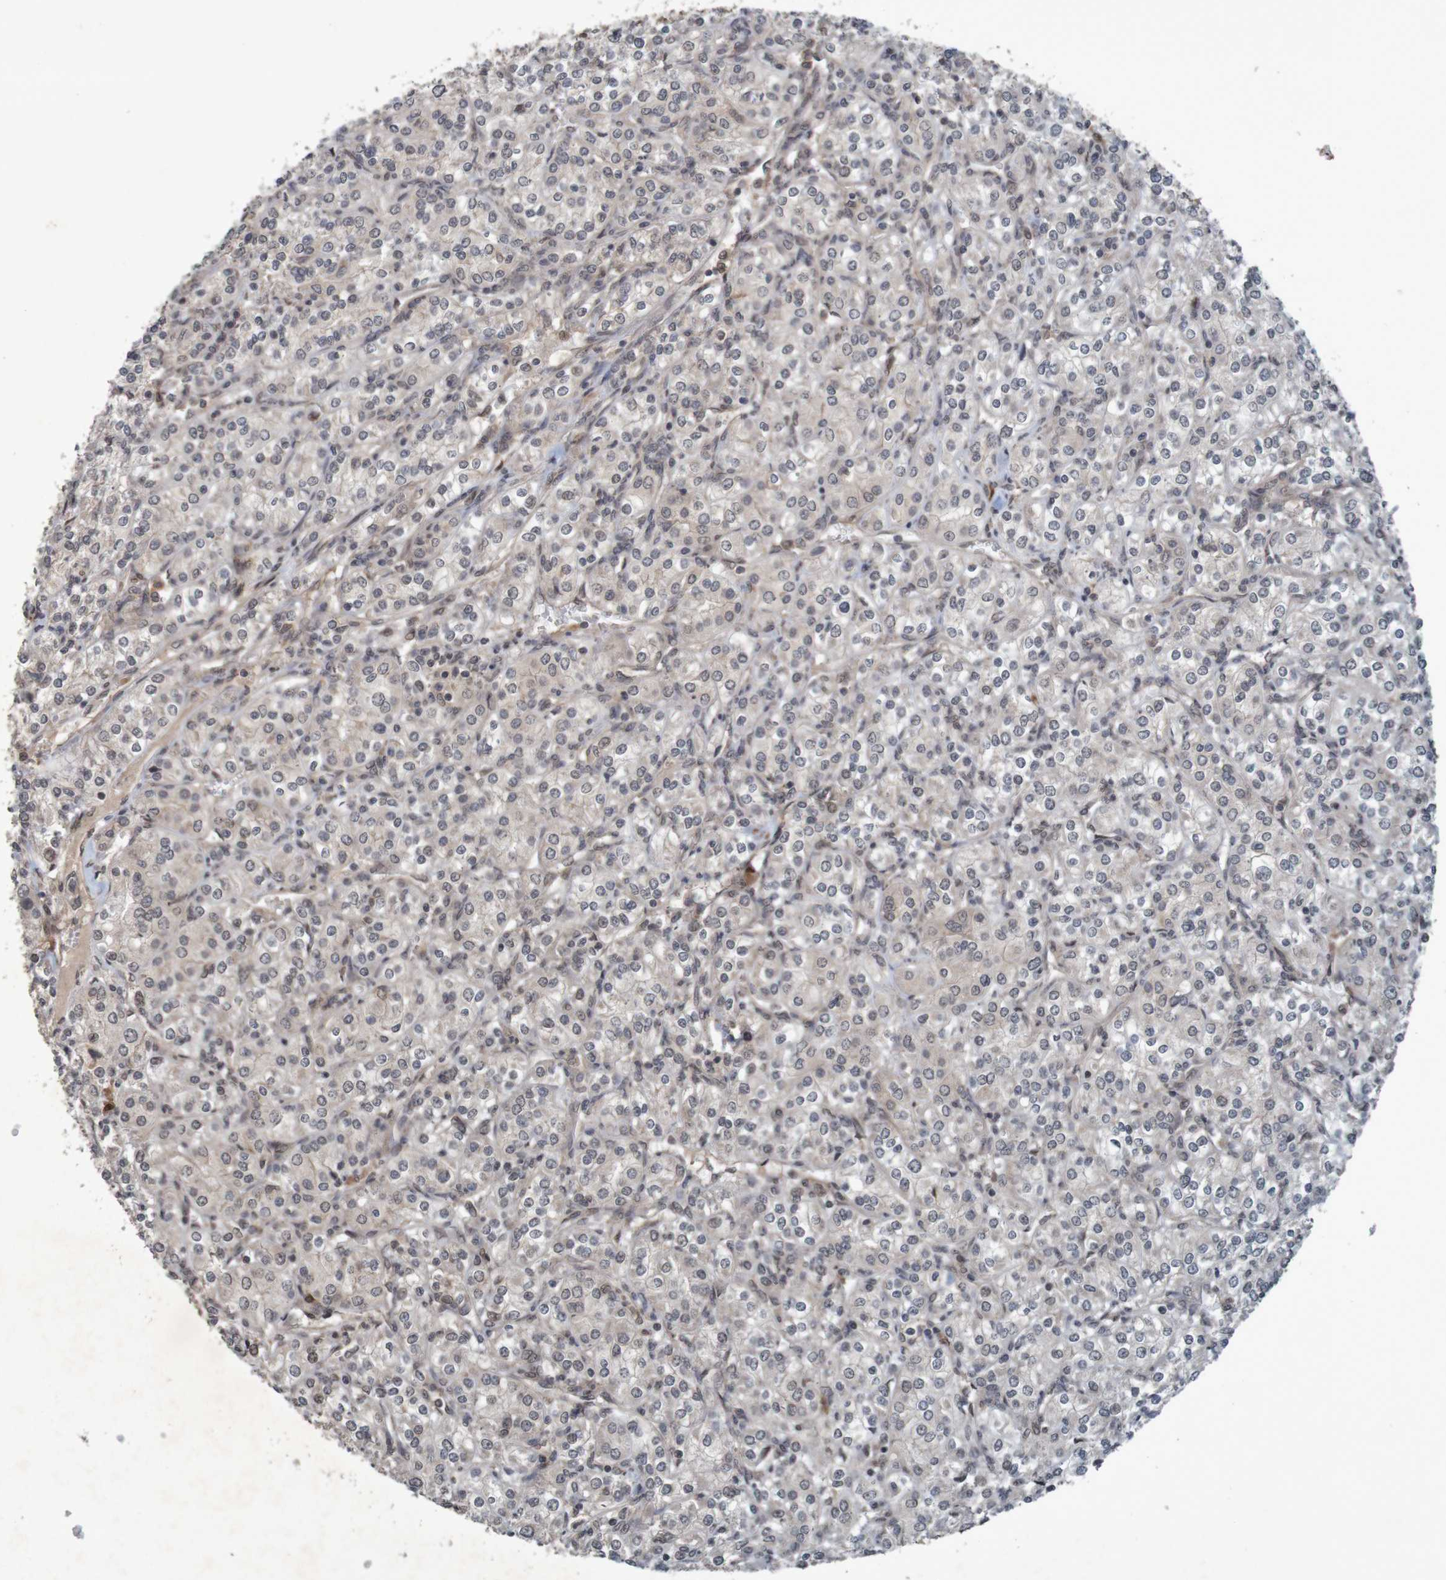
{"staining": {"intensity": "negative", "quantity": "none", "location": "none"}, "tissue": "renal cancer", "cell_type": "Tumor cells", "image_type": "cancer", "snomed": [{"axis": "morphology", "description": "Adenocarcinoma, NOS"}, {"axis": "topography", "description": "Kidney"}], "caption": "DAB immunohistochemical staining of renal adenocarcinoma demonstrates no significant positivity in tumor cells.", "gene": "ARHGEF11", "patient": {"sex": "male", "age": 77}}